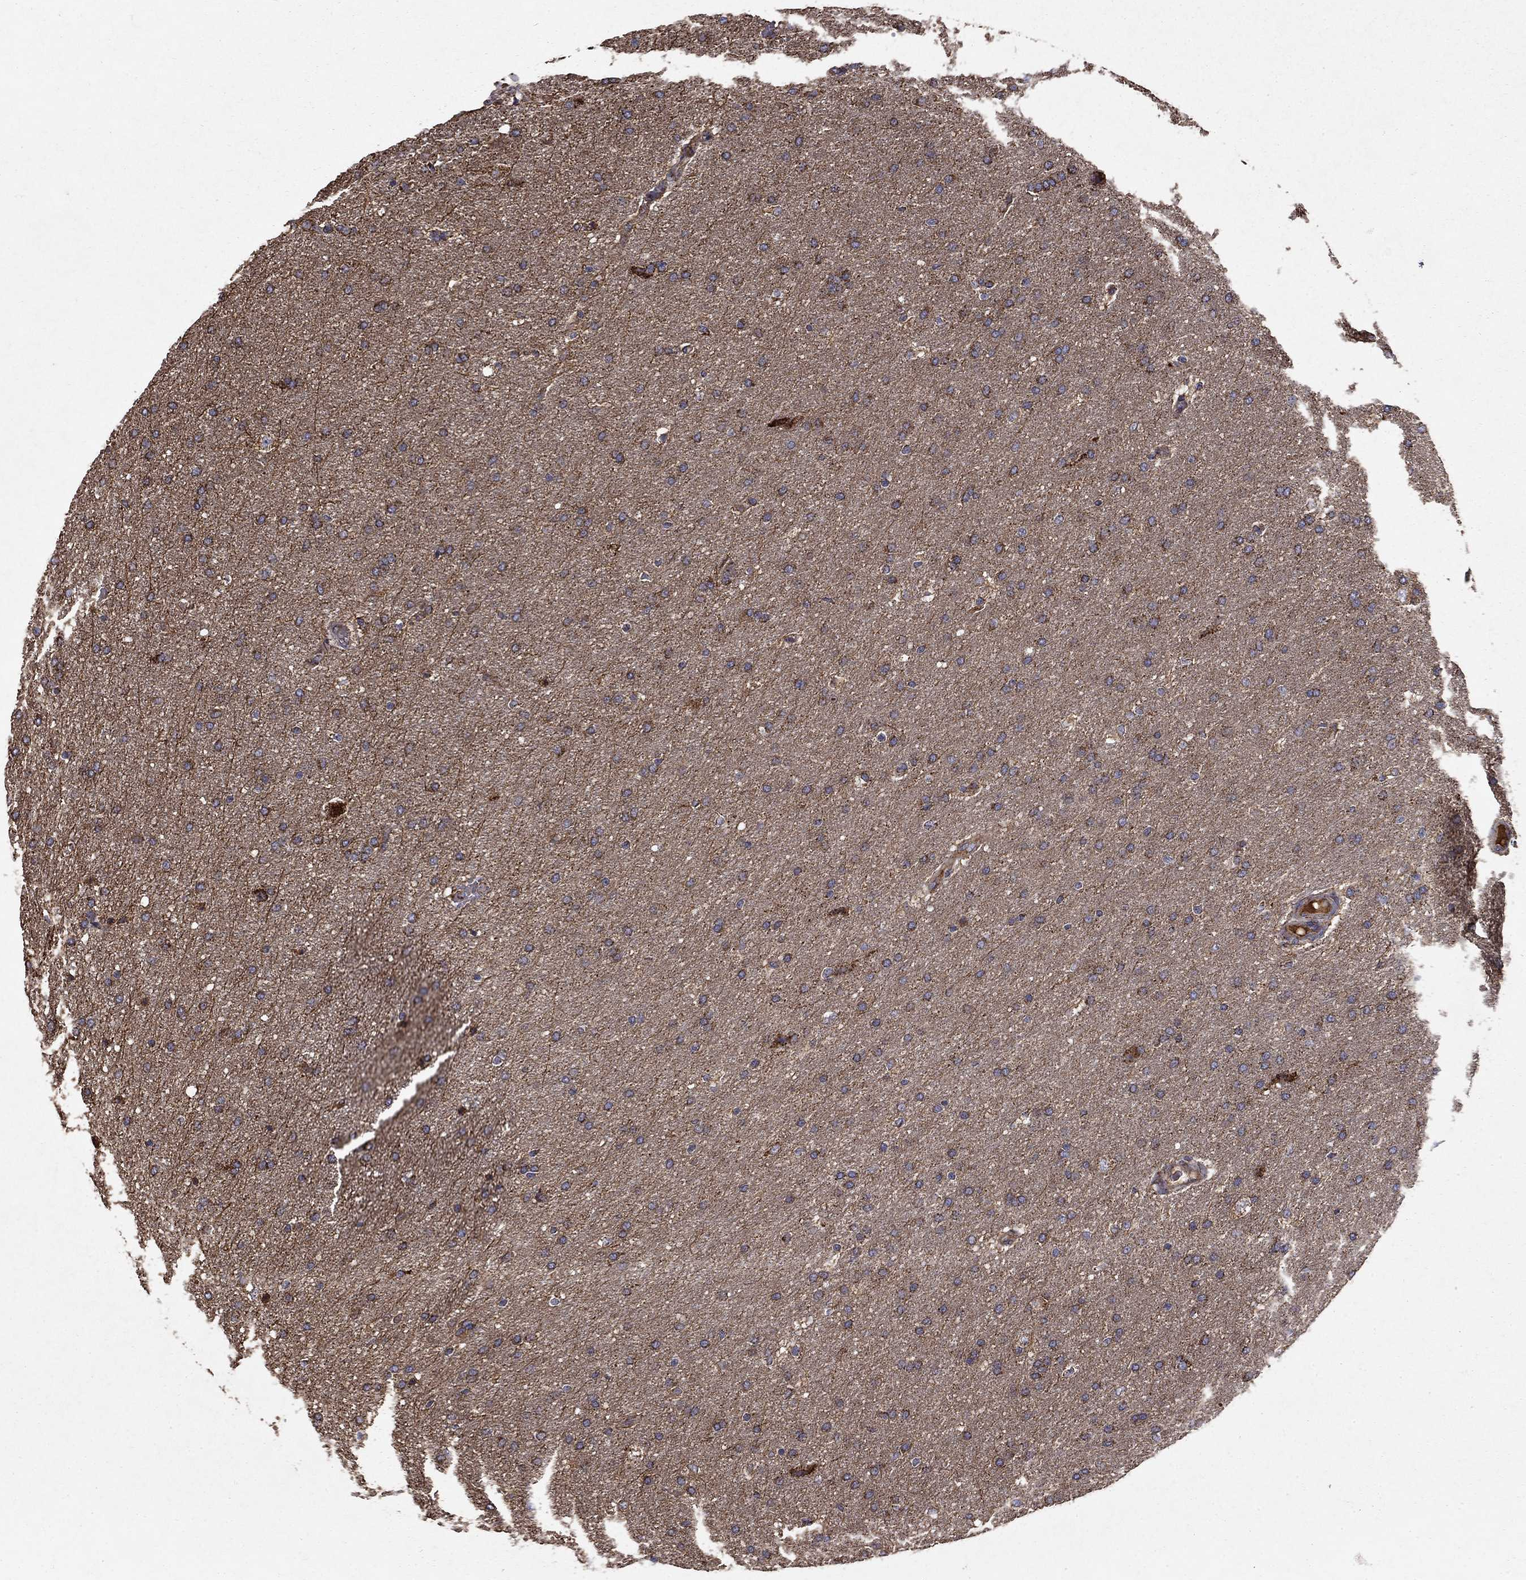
{"staining": {"intensity": "moderate", "quantity": "<25%", "location": "cytoplasmic/membranous"}, "tissue": "glioma", "cell_type": "Tumor cells", "image_type": "cancer", "snomed": [{"axis": "morphology", "description": "Glioma, malignant, Low grade"}, {"axis": "topography", "description": "Brain"}], "caption": "A high-resolution photomicrograph shows immunohistochemistry staining of low-grade glioma (malignant), which reveals moderate cytoplasmic/membranous positivity in about <25% of tumor cells. (IHC, brightfield microscopy, high magnification).", "gene": "NDUFS8", "patient": {"sex": "female", "age": 37}}